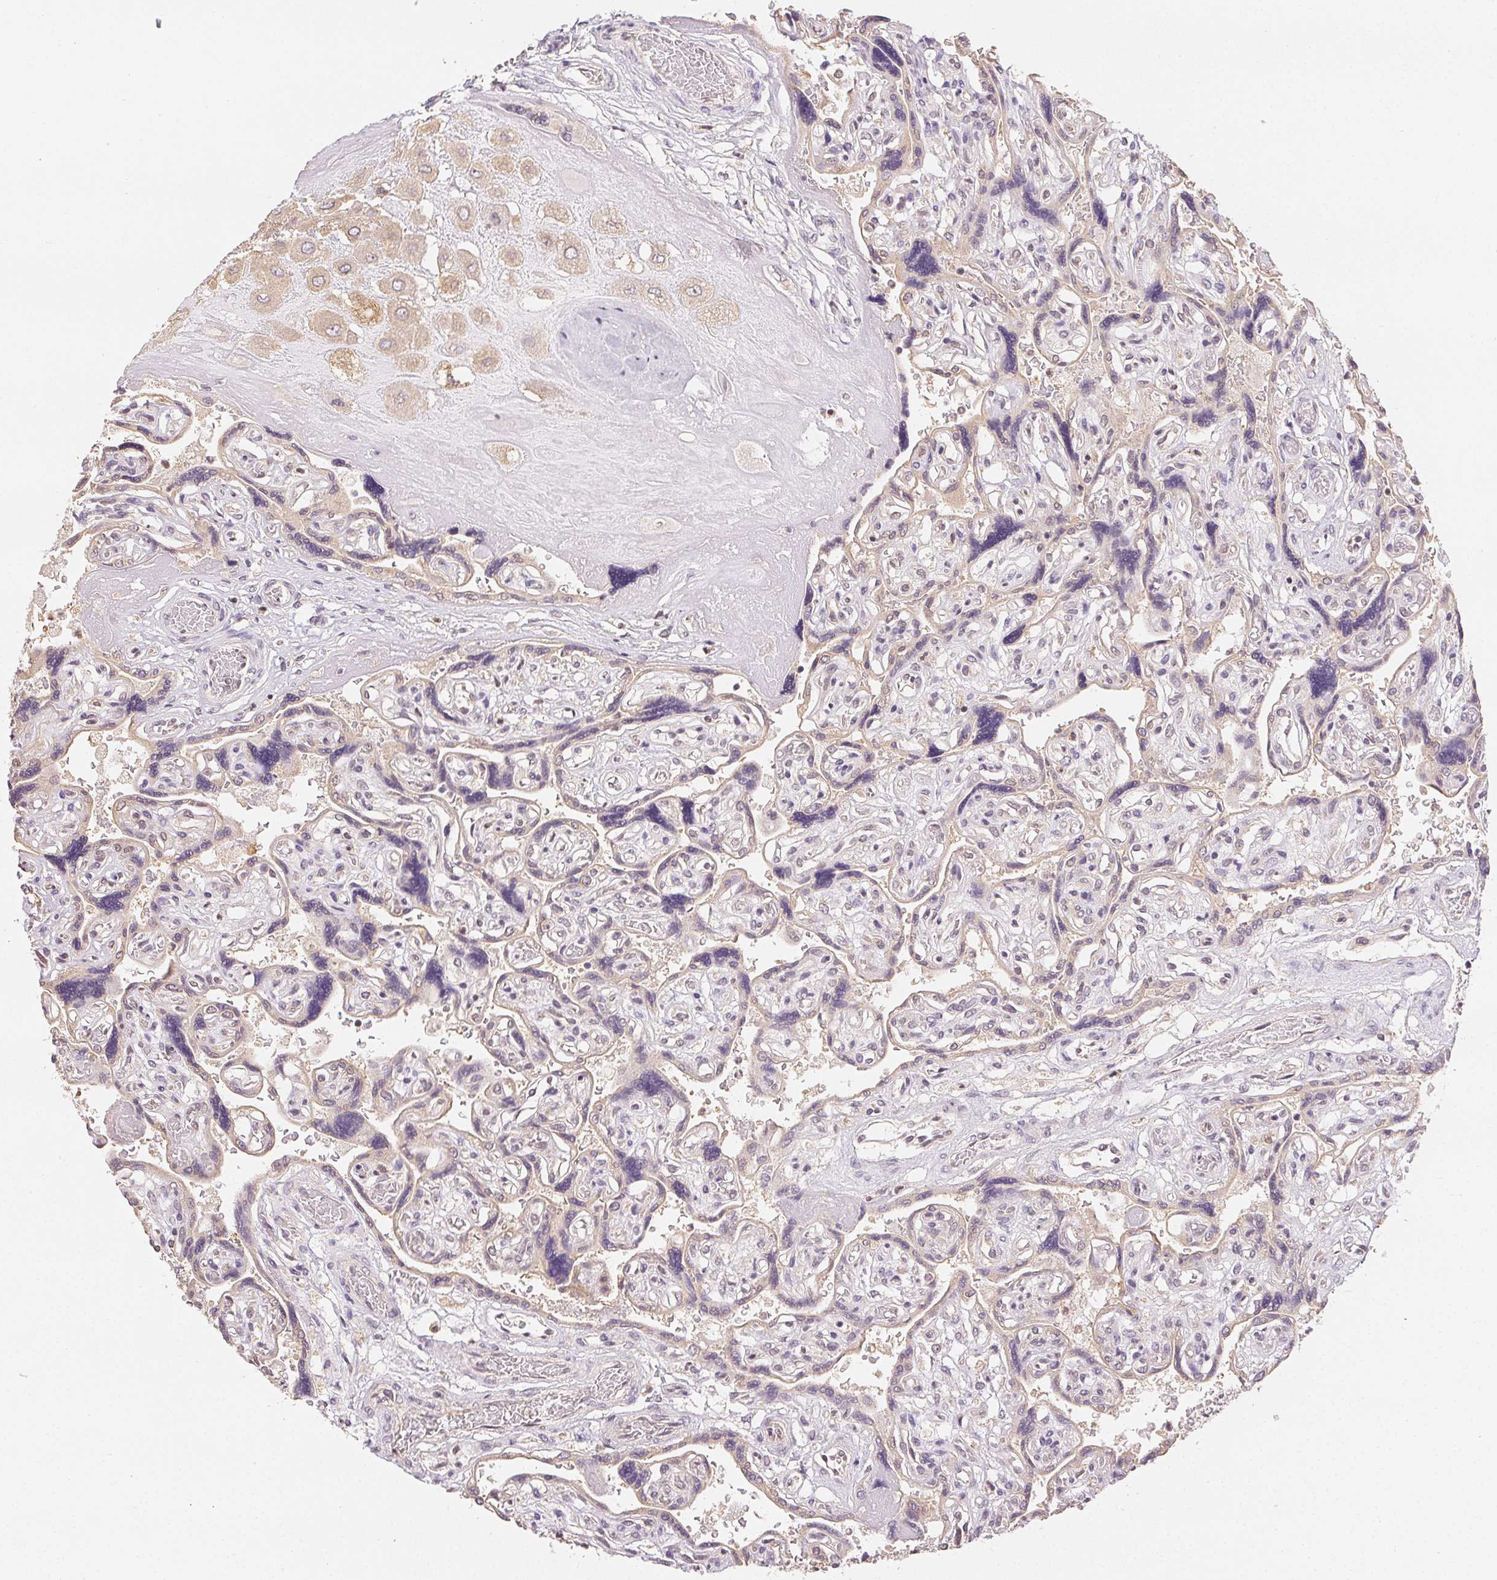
{"staining": {"intensity": "weak", "quantity": ">75%", "location": "cytoplasmic/membranous"}, "tissue": "placenta", "cell_type": "Decidual cells", "image_type": "normal", "snomed": [{"axis": "morphology", "description": "Normal tissue, NOS"}, {"axis": "topography", "description": "Placenta"}], "caption": "Placenta stained with a brown dye displays weak cytoplasmic/membranous positive positivity in approximately >75% of decidual cells.", "gene": "SEZ6L2", "patient": {"sex": "female", "age": 32}}